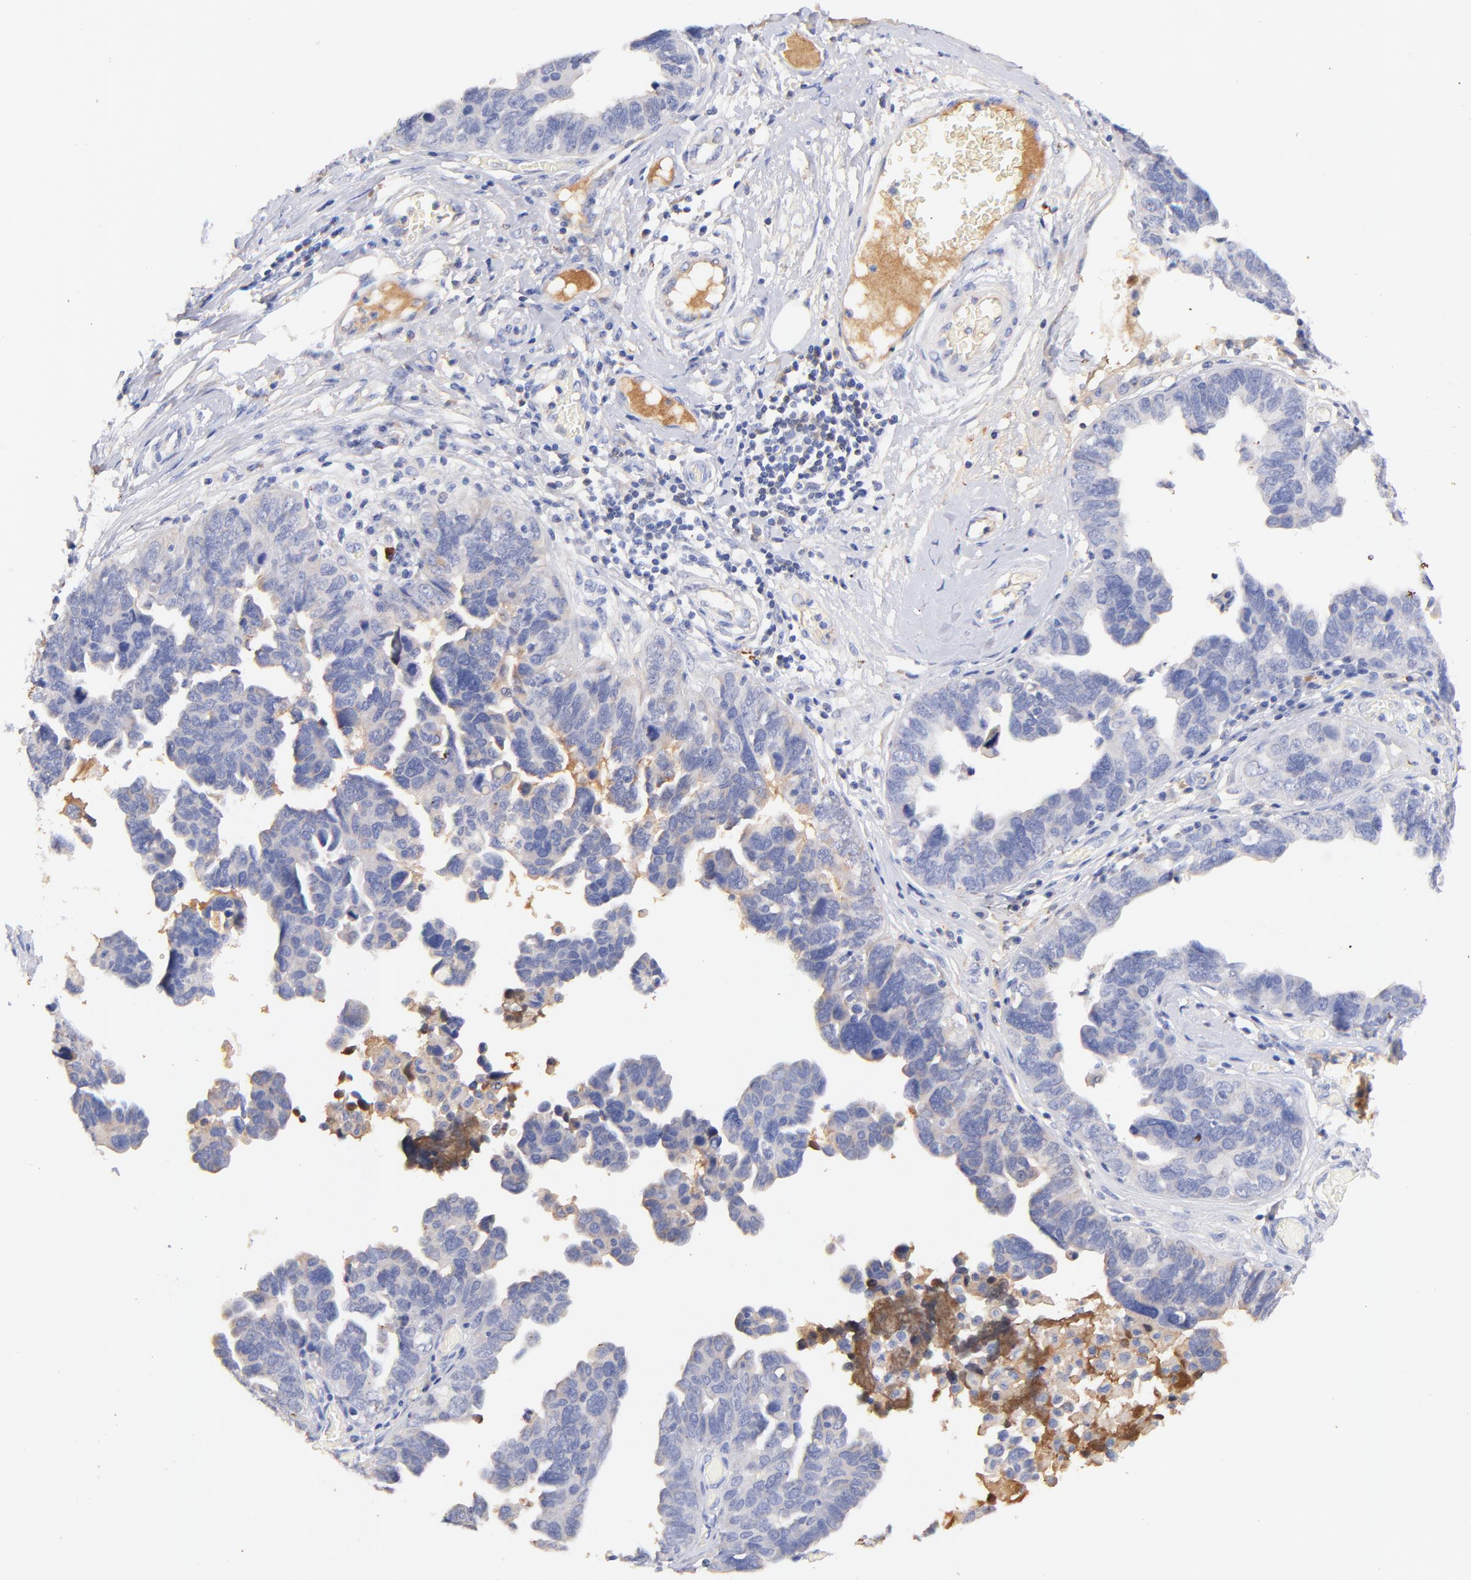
{"staining": {"intensity": "negative", "quantity": "none", "location": "none"}, "tissue": "ovarian cancer", "cell_type": "Tumor cells", "image_type": "cancer", "snomed": [{"axis": "morphology", "description": "Cystadenocarcinoma, serous, NOS"}, {"axis": "topography", "description": "Ovary"}], "caption": "Ovarian cancer (serous cystadenocarcinoma) stained for a protein using immunohistochemistry displays no staining tumor cells.", "gene": "IGLV7-43", "patient": {"sex": "female", "age": 64}}